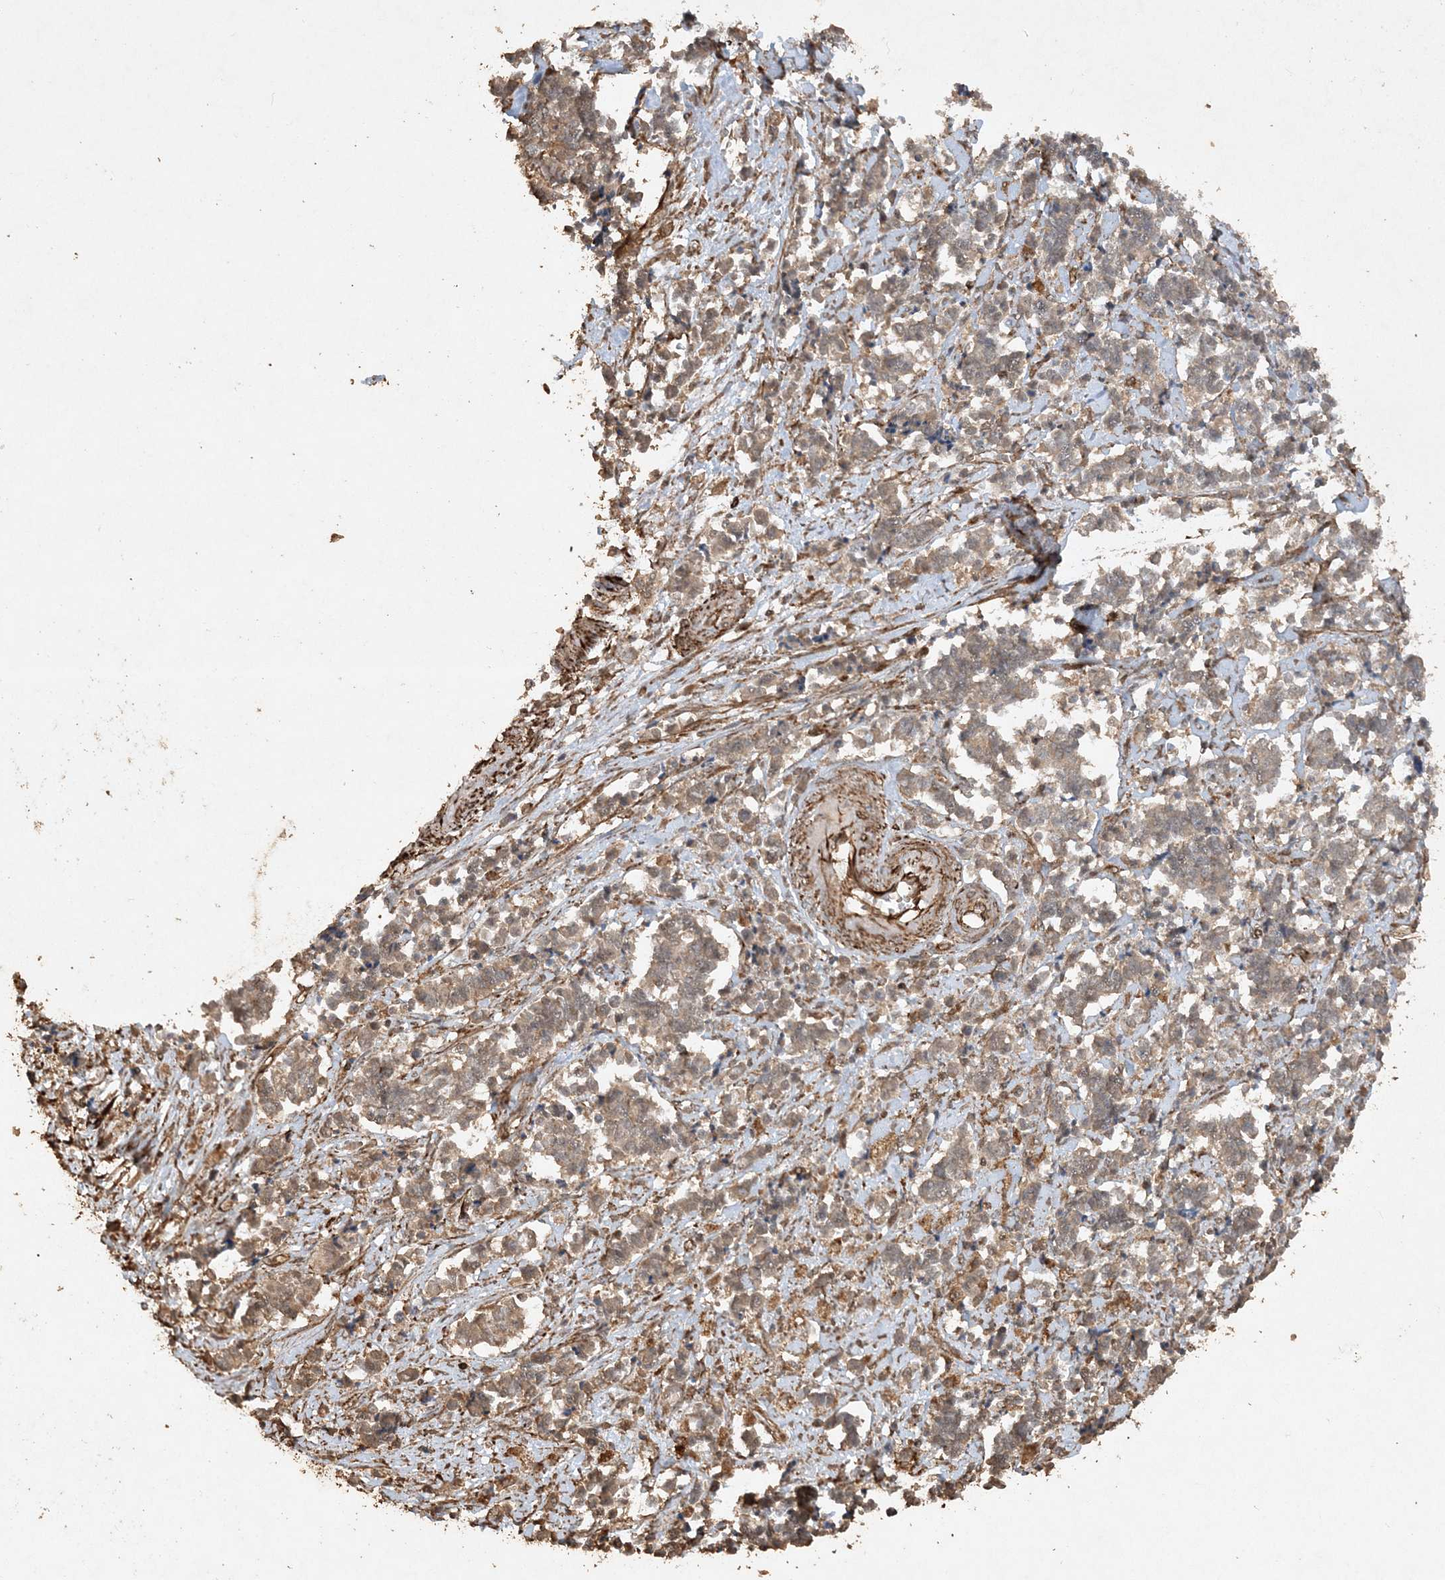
{"staining": {"intensity": "weak", "quantity": ">75%", "location": "cytoplasmic/membranous"}, "tissue": "cervical cancer", "cell_type": "Tumor cells", "image_type": "cancer", "snomed": [{"axis": "morphology", "description": "Normal tissue, NOS"}, {"axis": "morphology", "description": "Squamous cell carcinoma, NOS"}, {"axis": "topography", "description": "Cervix"}], "caption": "Immunohistochemistry micrograph of neoplastic tissue: human cervical cancer (squamous cell carcinoma) stained using IHC exhibits low levels of weak protein expression localized specifically in the cytoplasmic/membranous of tumor cells, appearing as a cytoplasmic/membranous brown color.", "gene": "AVPI1", "patient": {"sex": "female", "age": 35}}